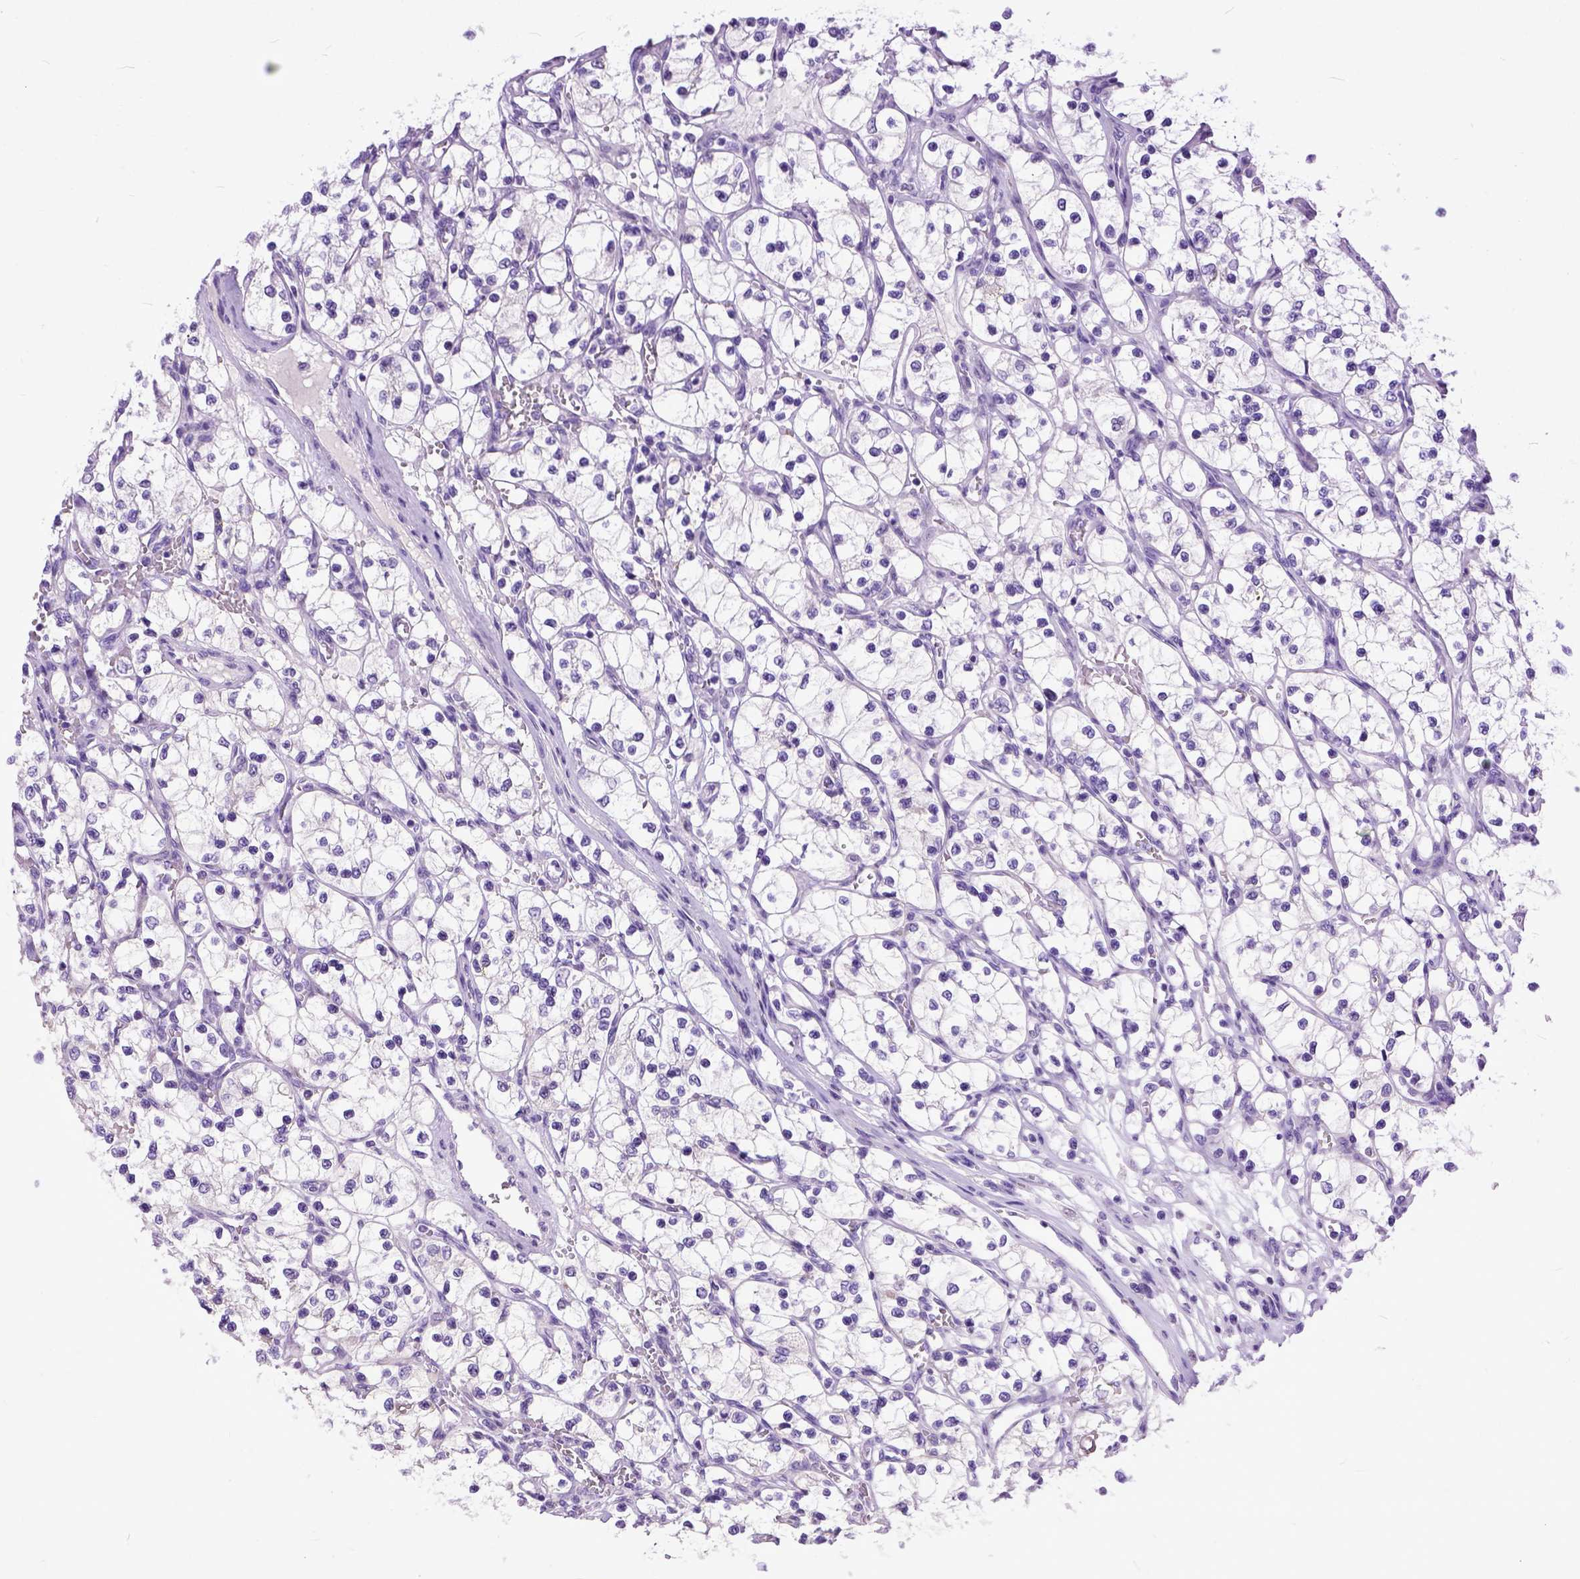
{"staining": {"intensity": "negative", "quantity": "none", "location": "none"}, "tissue": "renal cancer", "cell_type": "Tumor cells", "image_type": "cancer", "snomed": [{"axis": "morphology", "description": "Adenocarcinoma, NOS"}, {"axis": "topography", "description": "Kidney"}], "caption": "Histopathology image shows no protein staining in tumor cells of adenocarcinoma (renal) tissue. The staining is performed using DAB (3,3'-diaminobenzidine) brown chromogen with nuclei counter-stained in using hematoxylin.", "gene": "CRB1", "patient": {"sex": "female", "age": 69}}